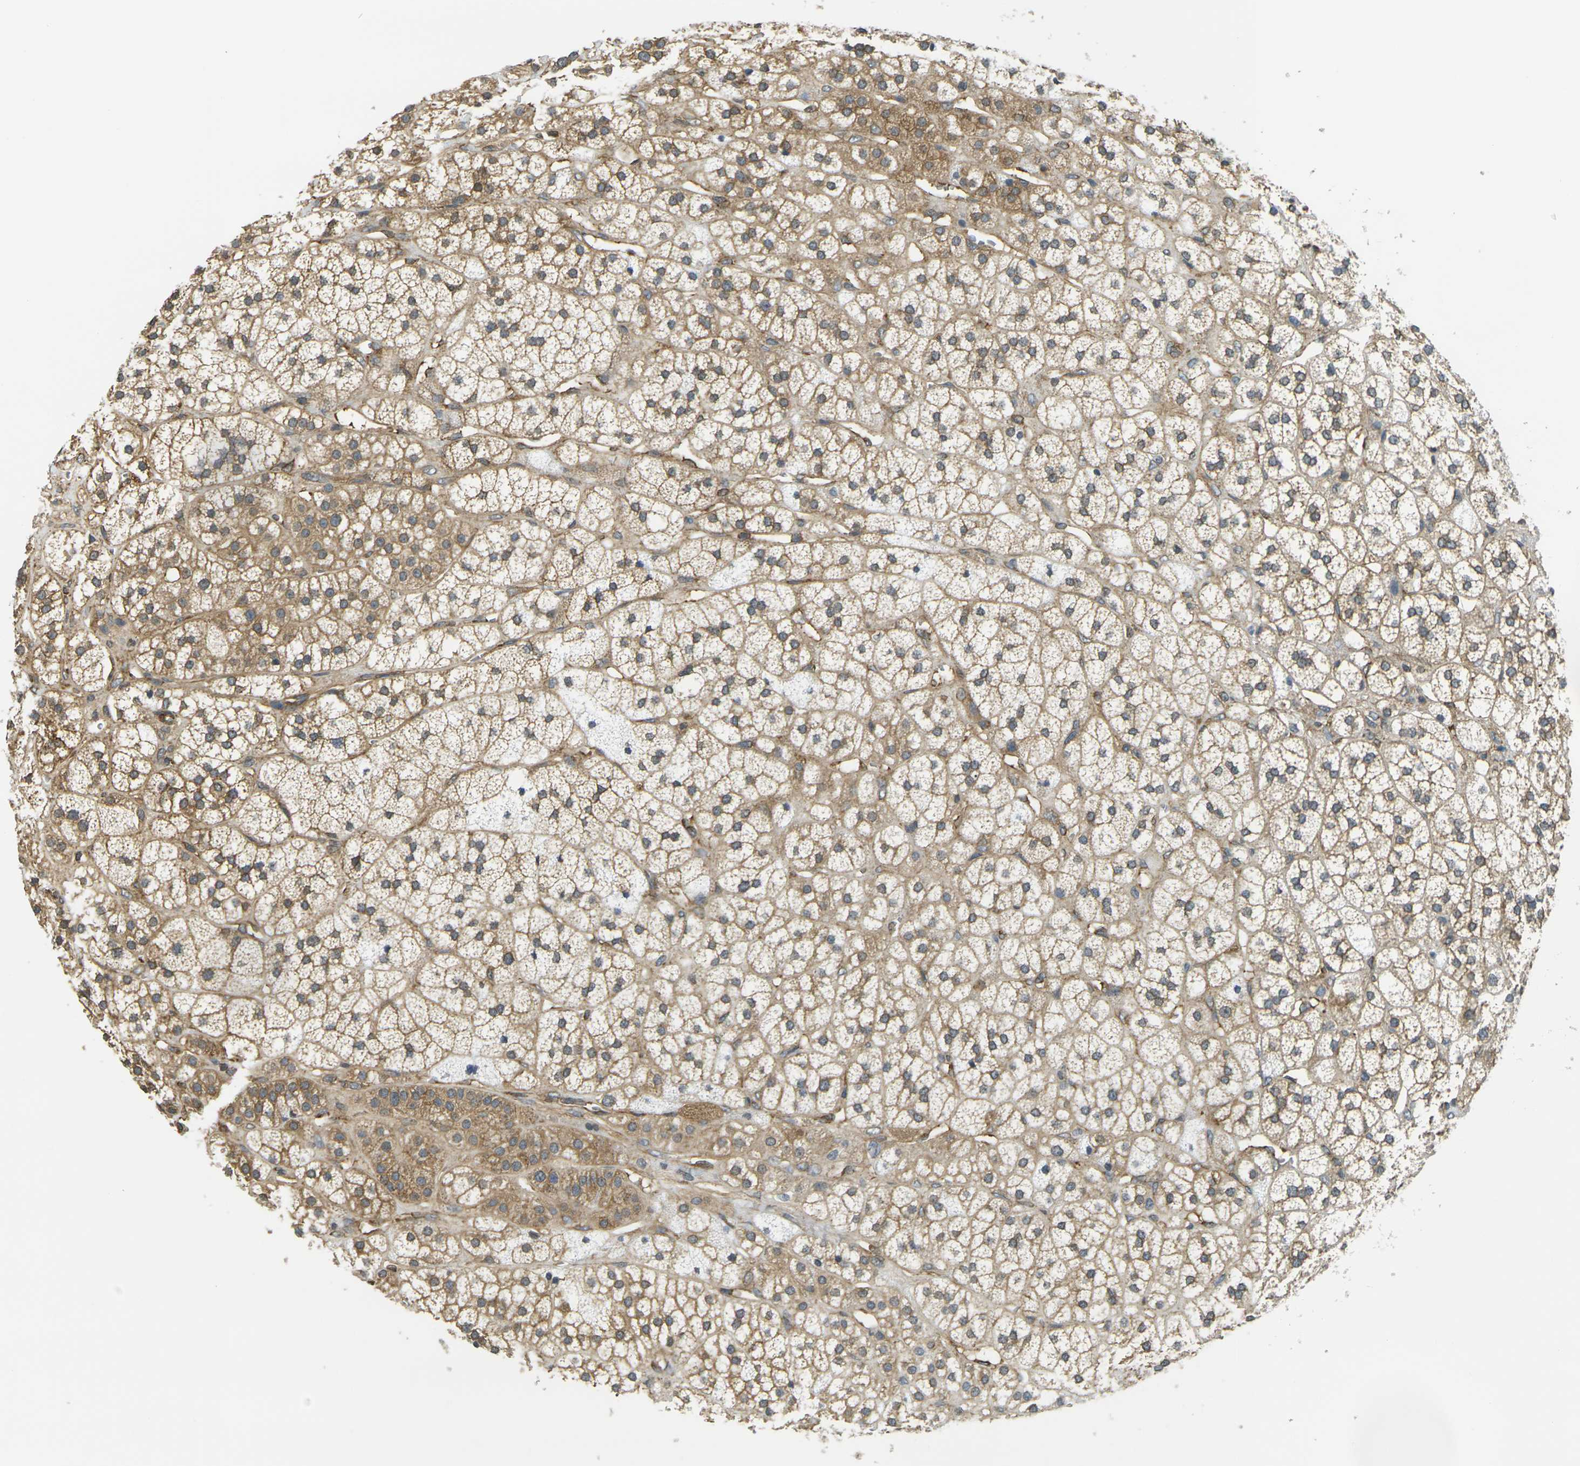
{"staining": {"intensity": "moderate", "quantity": "25%-75%", "location": "cytoplasmic/membranous"}, "tissue": "adrenal gland", "cell_type": "Glandular cells", "image_type": "normal", "snomed": [{"axis": "morphology", "description": "Normal tissue, NOS"}, {"axis": "topography", "description": "Adrenal gland"}], "caption": "An immunohistochemistry micrograph of benign tissue is shown. Protein staining in brown labels moderate cytoplasmic/membranous positivity in adrenal gland within glandular cells.", "gene": "CAST", "patient": {"sex": "male", "age": 56}}